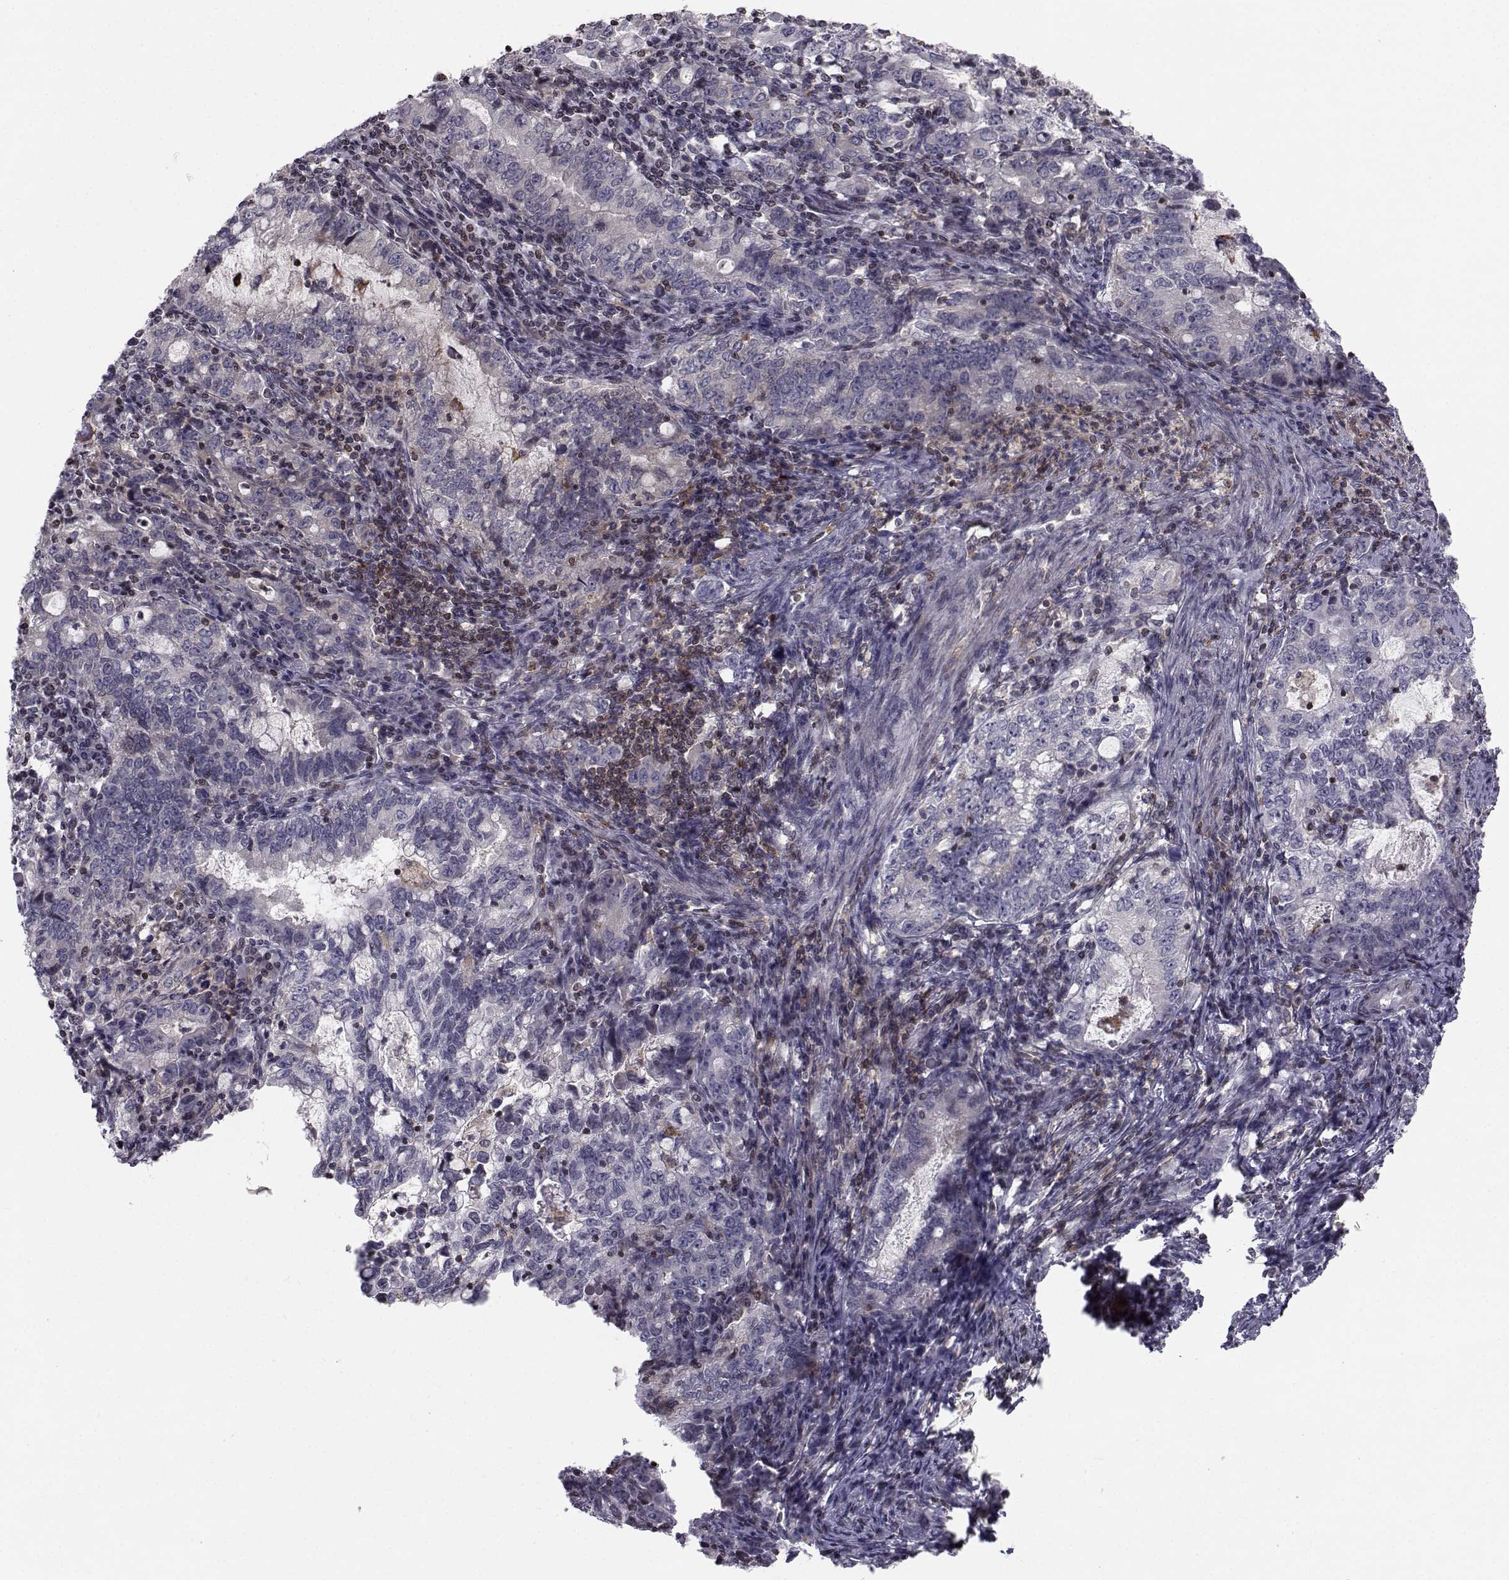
{"staining": {"intensity": "negative", "quantity": "none", "location": "none"}, "tissue": "stomach cancer", "cell_type": "Tumor cells", "image_type": "cancer", "snomed": [{"axis": "morphology", "description": "Adenocarcinoma, NOS"}, {"axis": "topography", "description": "Stomach, lower"}], "caption": "IHC photomicrograph of neoplastic tissue: stomach adenocarcinoma stained with DAB shows no significant protein expression in tumor cells. (IHC, brightfield microscopy, high magnification).", "gene": "PCP4L1", "patient": {"sex": "female", "age": 72}}